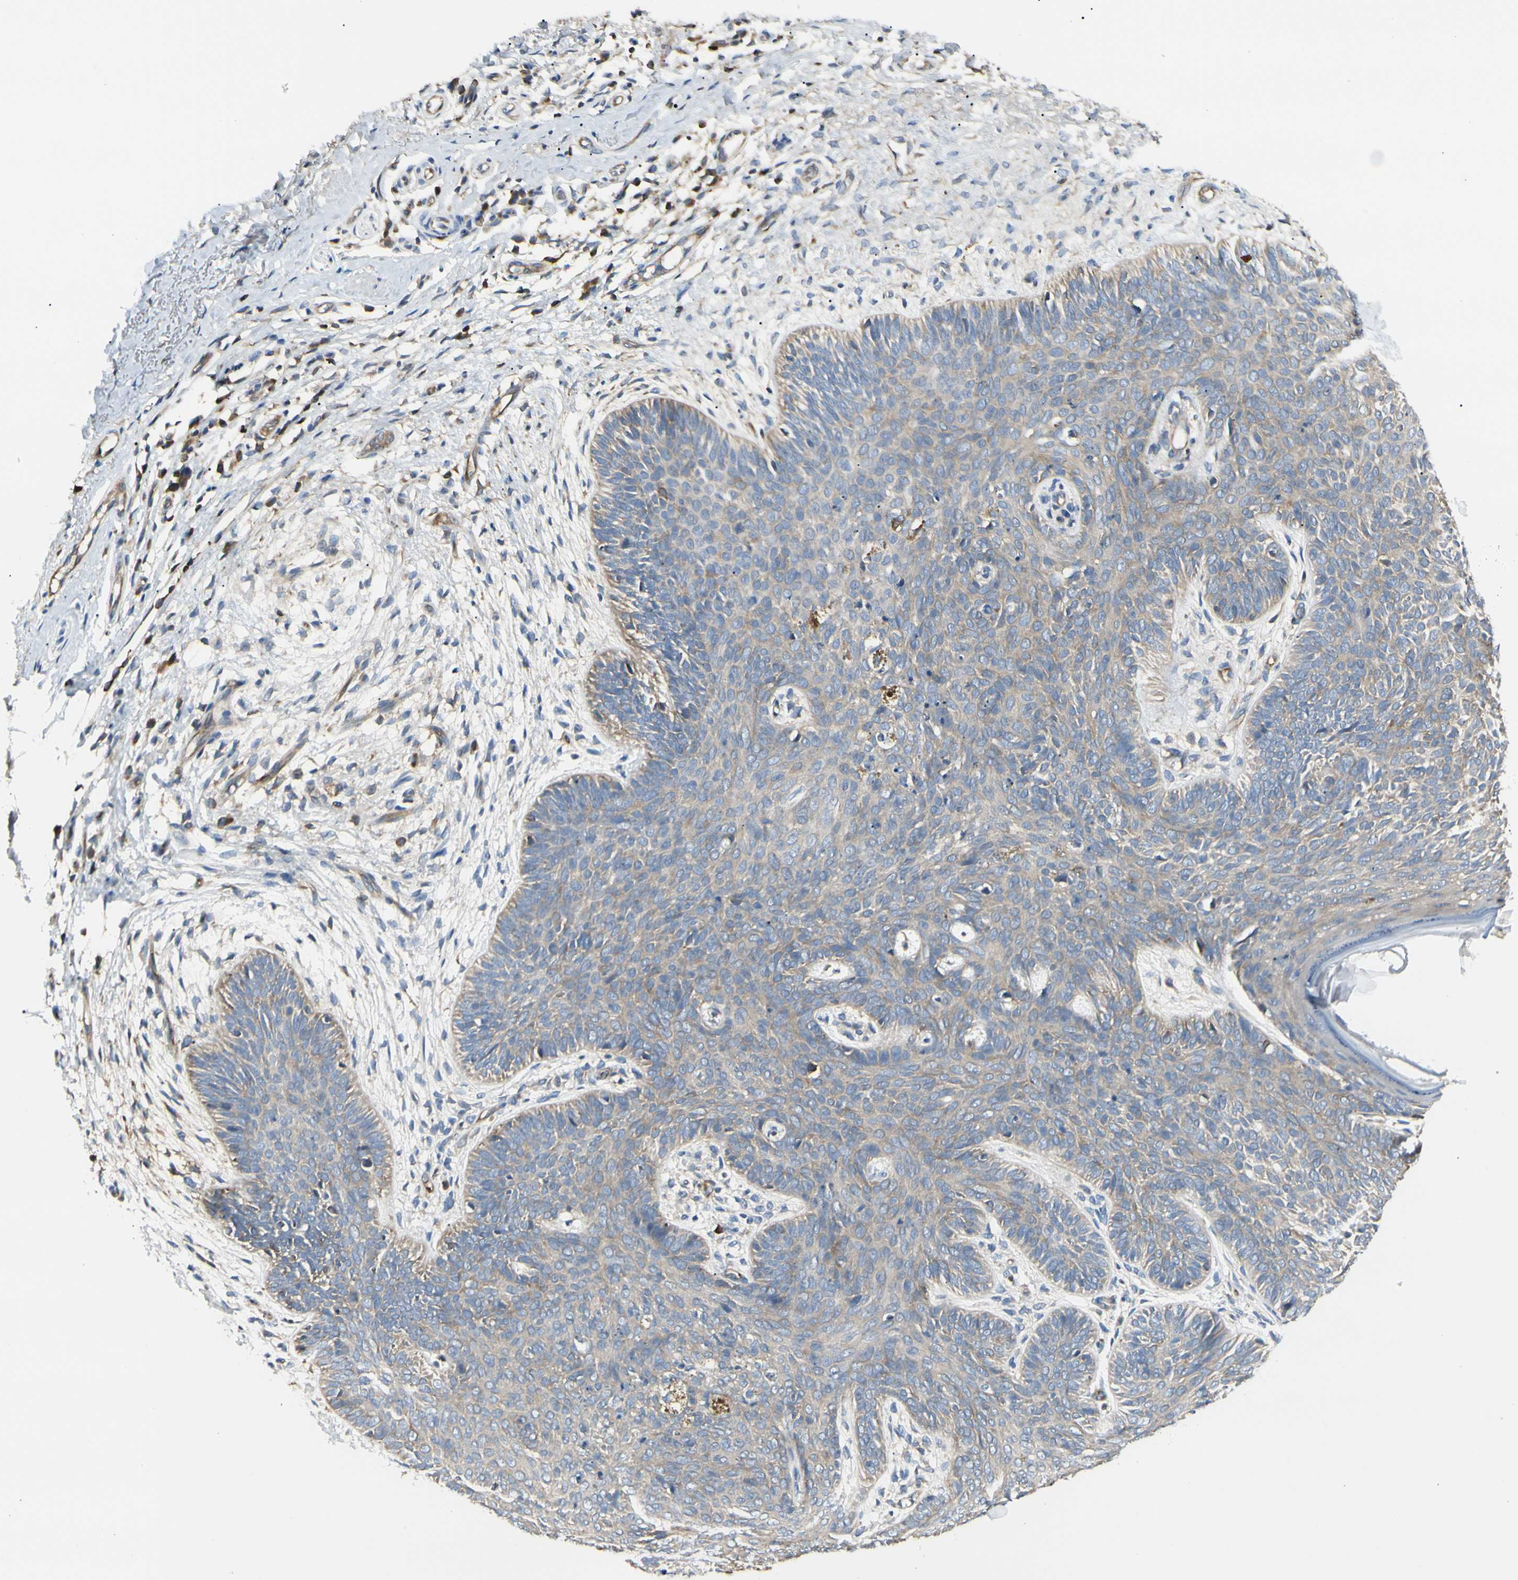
{"staining": {"intensity": "weak", "quantity": ">75%", "location": "cytoplasmic/membranous"}, "tissue": "skin cancer", "cell_type": "Tumor cells", "image_type": "cancer", "snomed": [{"axis": "morphology", "description": "Normal tissue, NOS"}, {"axis": "morphology", "description": "Basal cell carcinoma"}, {"axis": "topography", "description": "Skin"}], "caption": "DAB immunohistochemical staining of skin cancer (basal cell carcinoma) shows weak cytoplasmic/membranous protein staining in about >75% of tumor cells.", "gene": "NFKB2", "patient": {"sex": "male", "age": 52}}